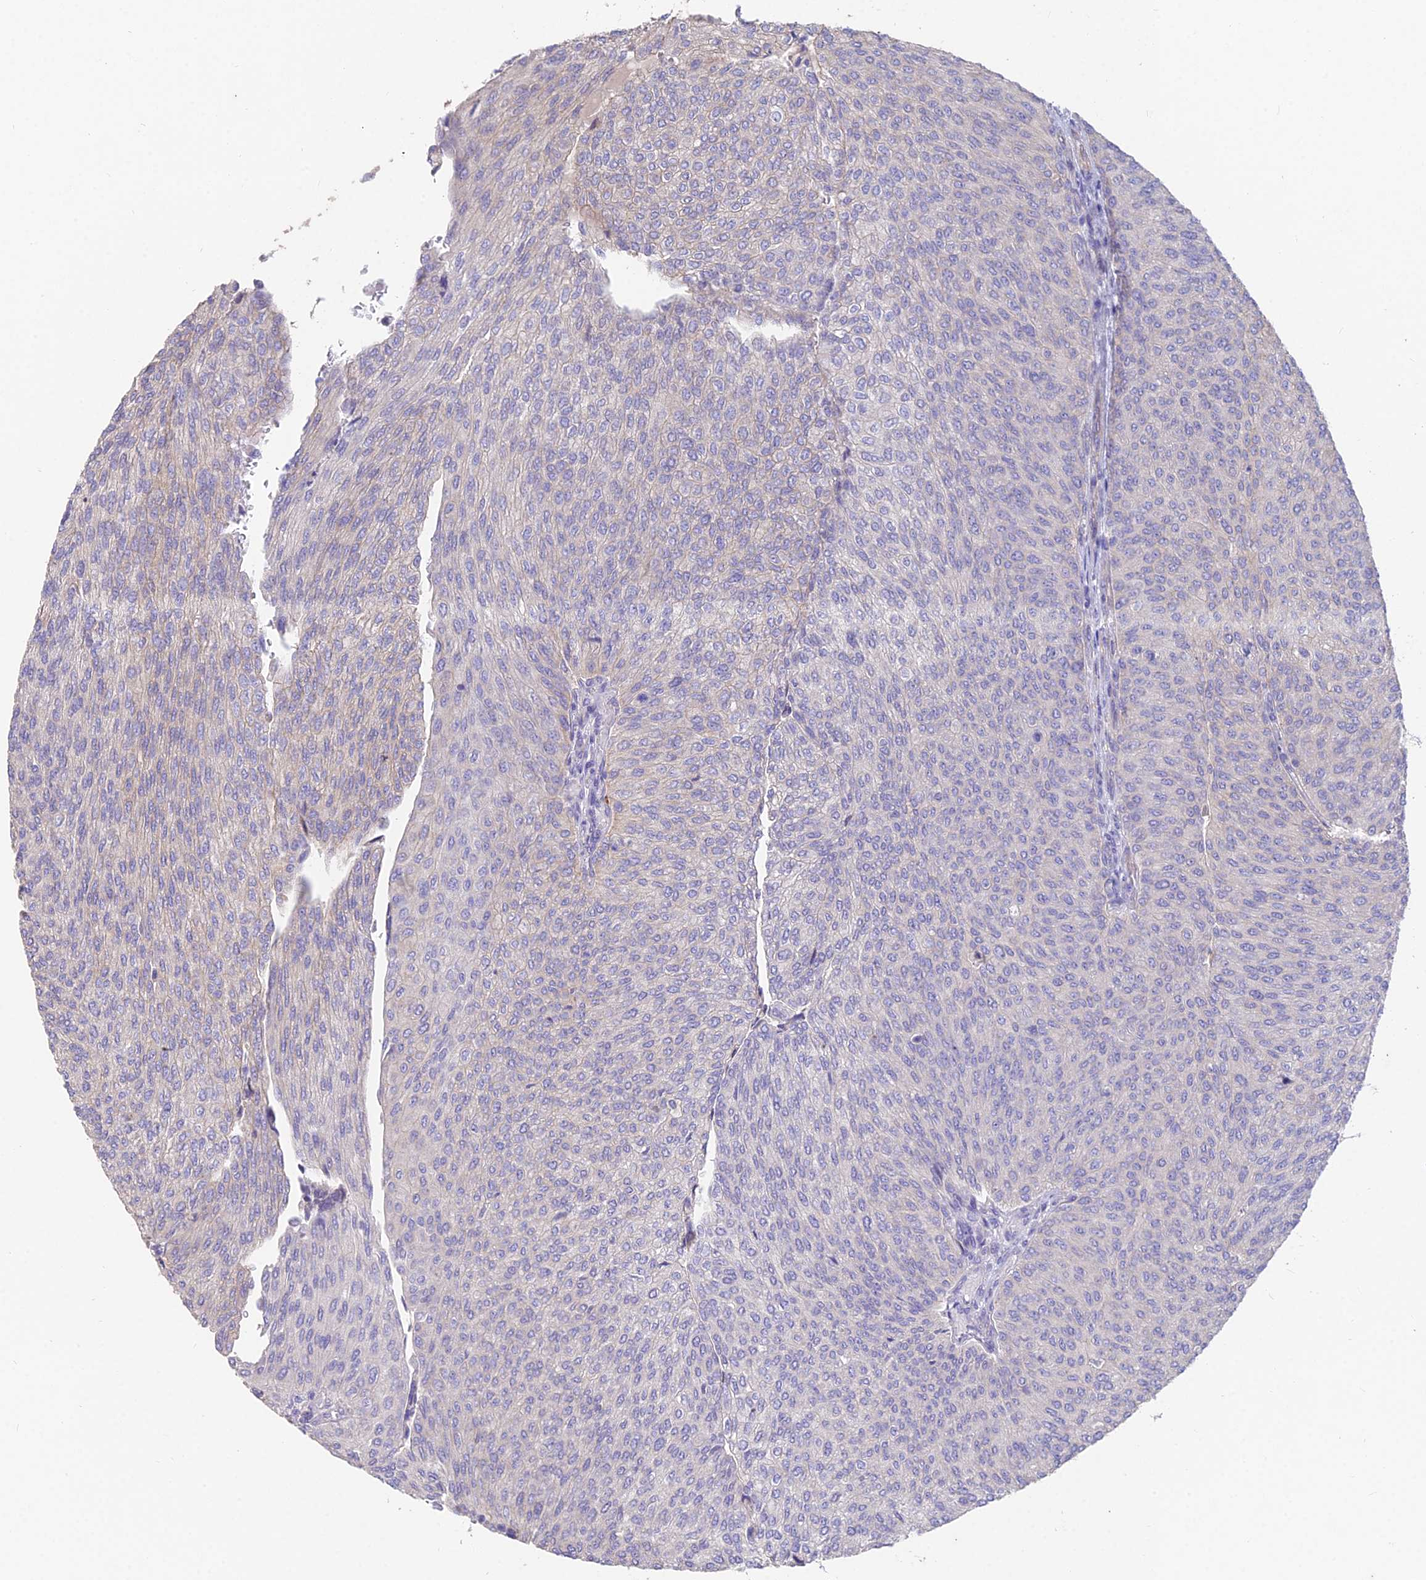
{"staining": {"intensity": "negative", "quantity": "none", "location": "none"}, "tissue": "urothelial cancer", "cell_type": "Tumor cells", "image_type": "cancer", "snomed": [{"axis": "morphology", "description": "Urothelial carcinoma, High grade"}, {"axis": "topography", "description": "Urinary bladder"}], "caption": "A histopathology image of human high-grade urothelial carcinoma is negative for staining in tumor cells. (Brightfield microscopy of DAB (3,3'-diaminobenzidine) IHC at high magnification).", "gene": "FAM168B", "patient": {"sex": "female", "age": 79}}